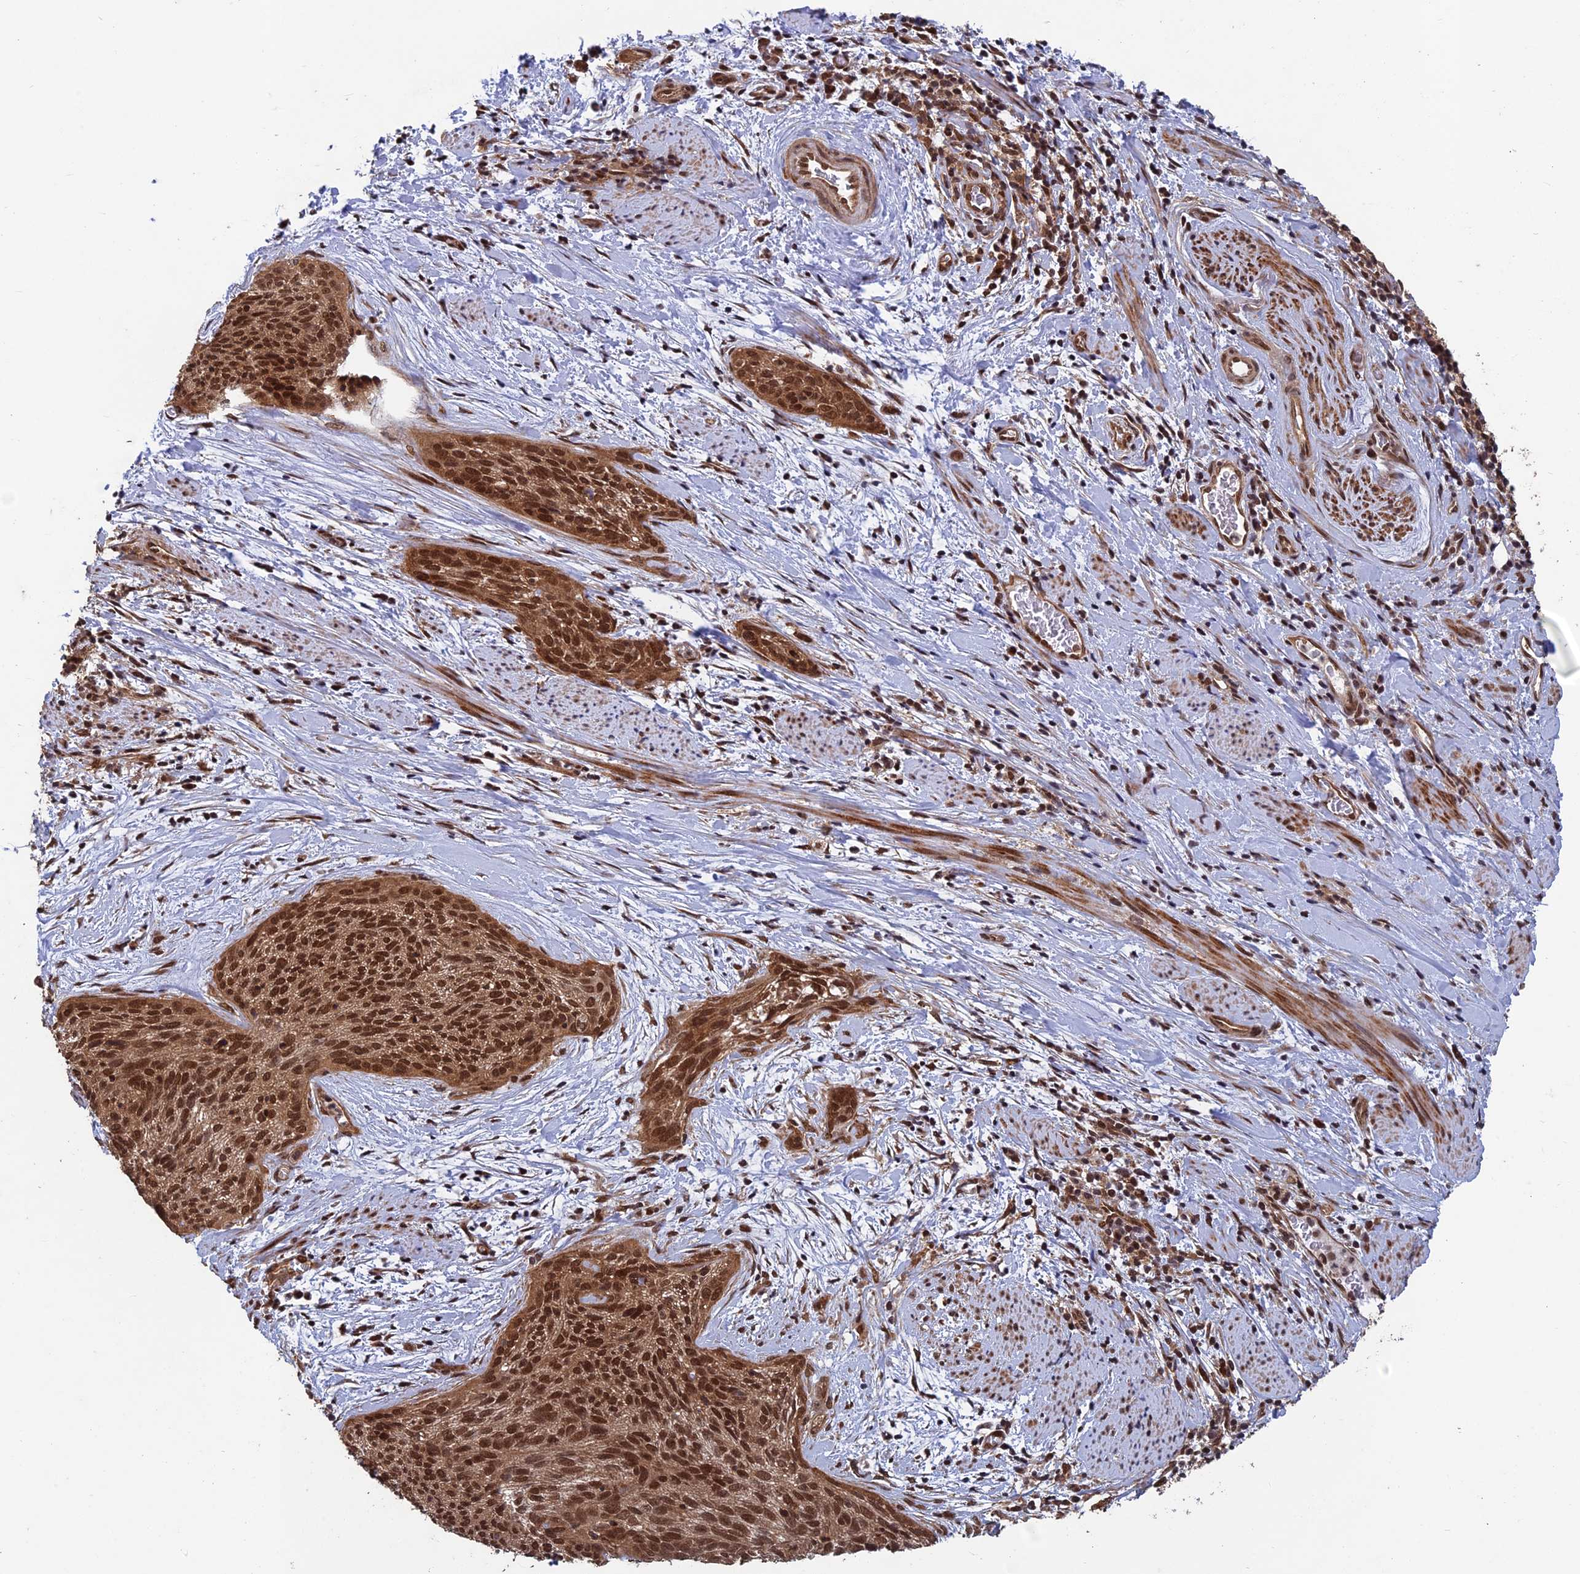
{"staining": {"intensity": "strong", "quantity": ">75%", "location": "nuclear"}, "tissue": "cervical cancer", "cell_type": "Tumor cells", "image_type": "cancer", "snomed": [{"axis": "morphology", "description": "Squamous cell carcinoma, NOS"}, {"axis": "topography", "description": "Cervix"}], "caption": "Cervical squamous cell carcinoma stained with a protein marker demonstrates strong staining in tumor cells.", "gene": "FAM53C", "patient": {"sex": "female", "age": 55}}